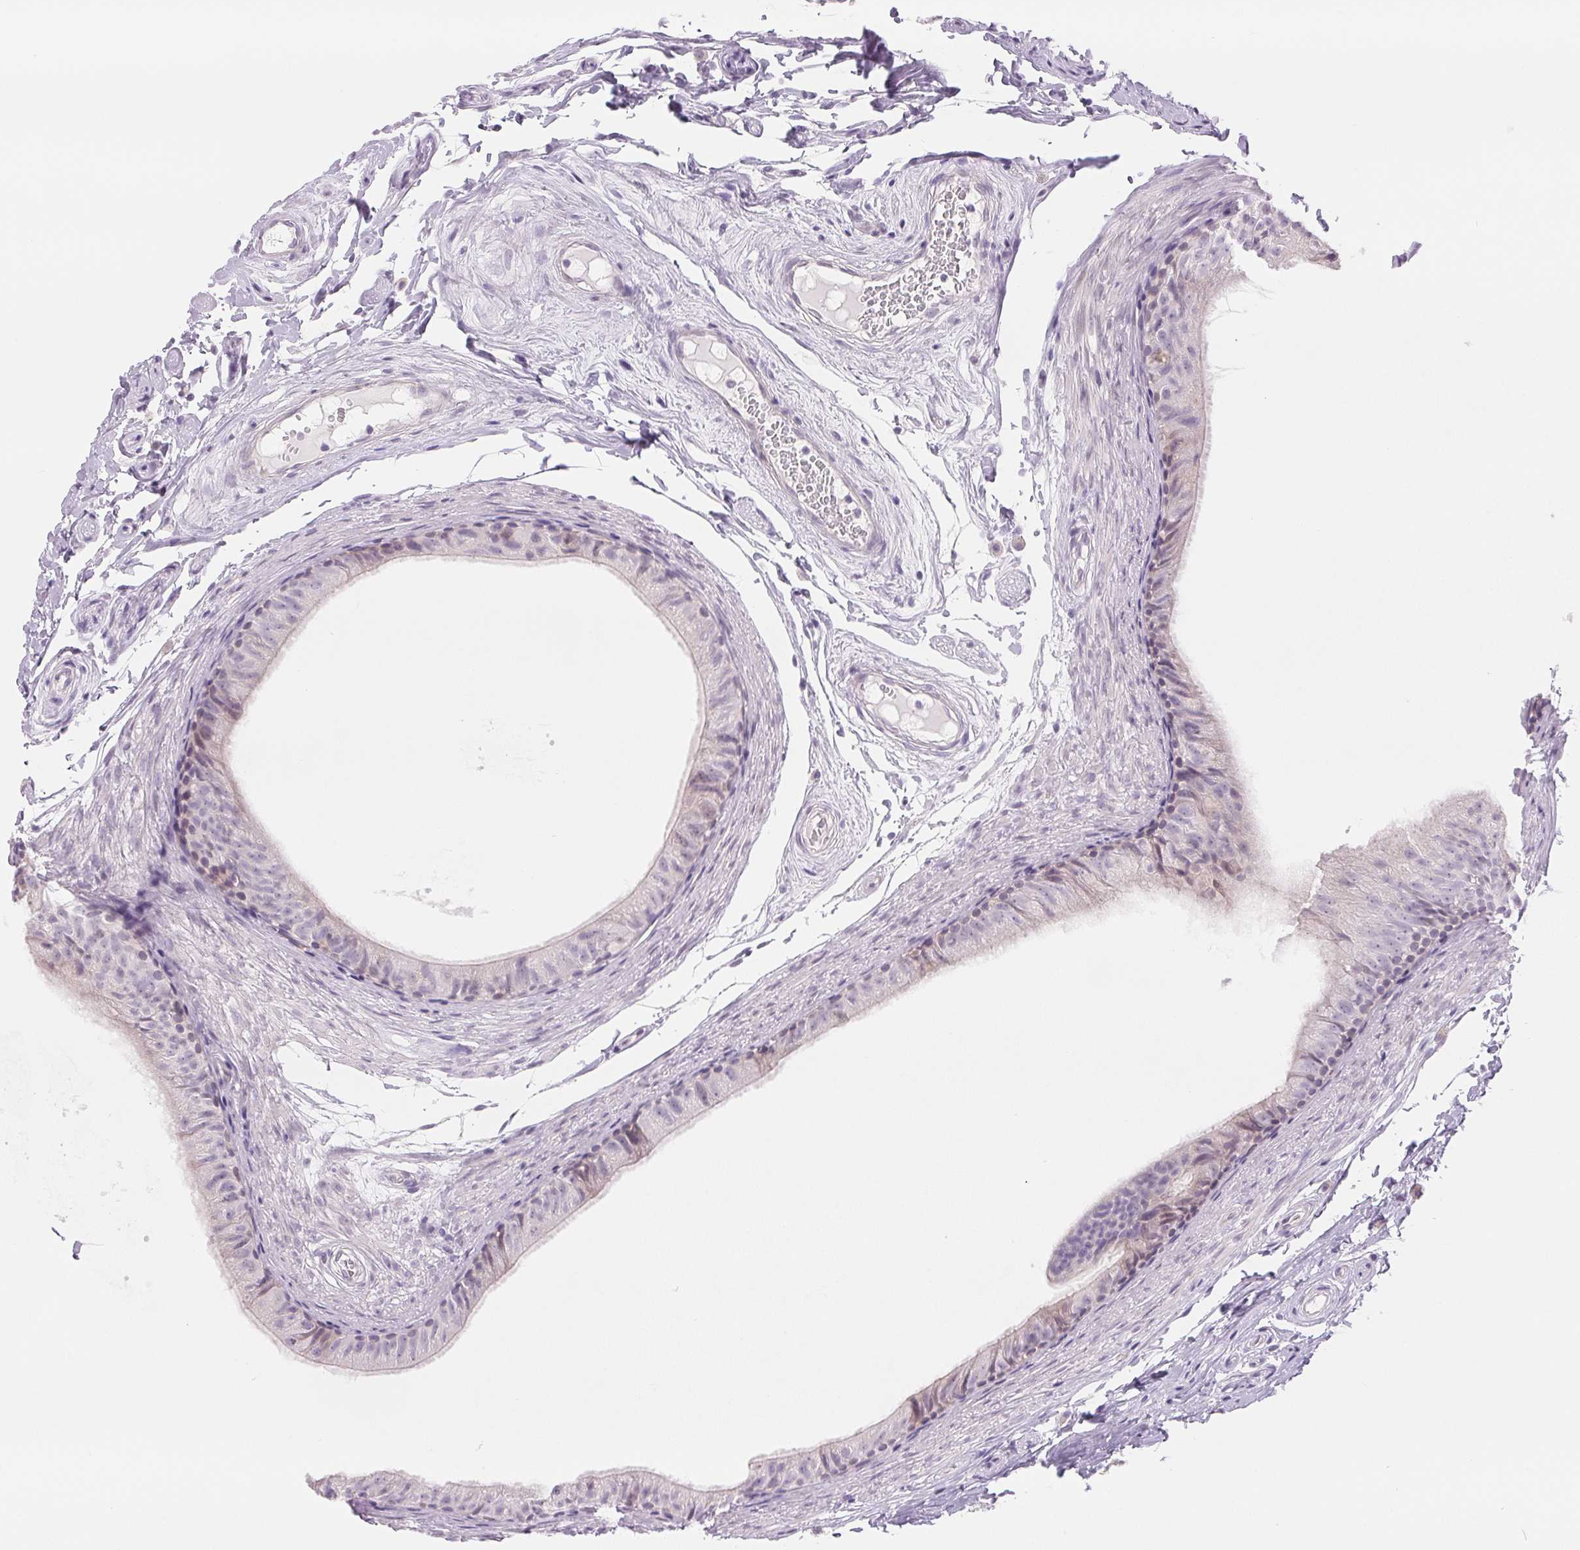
{"staining": {"intensity": "negative", "quantity": "none", "location": "none"}, "tissue": "epididymis", "cell_type": "Glandular cells", "image_type": "normal", "snomed": [{"axis": "morphology", "description": "Normal tissue, NOS"}, {"axis": "topography", "description": "Epididymis"}], "caption": "Immunohistochemical staining of unremarkable epididymis shows no significant expression in glandular cells. (DAB (3,3'-diaminobenzidine) immunohistochemistry (IHC), high magnification).", "gene": "CCDC168", "patient": {"sex": "male", "age": 45}}